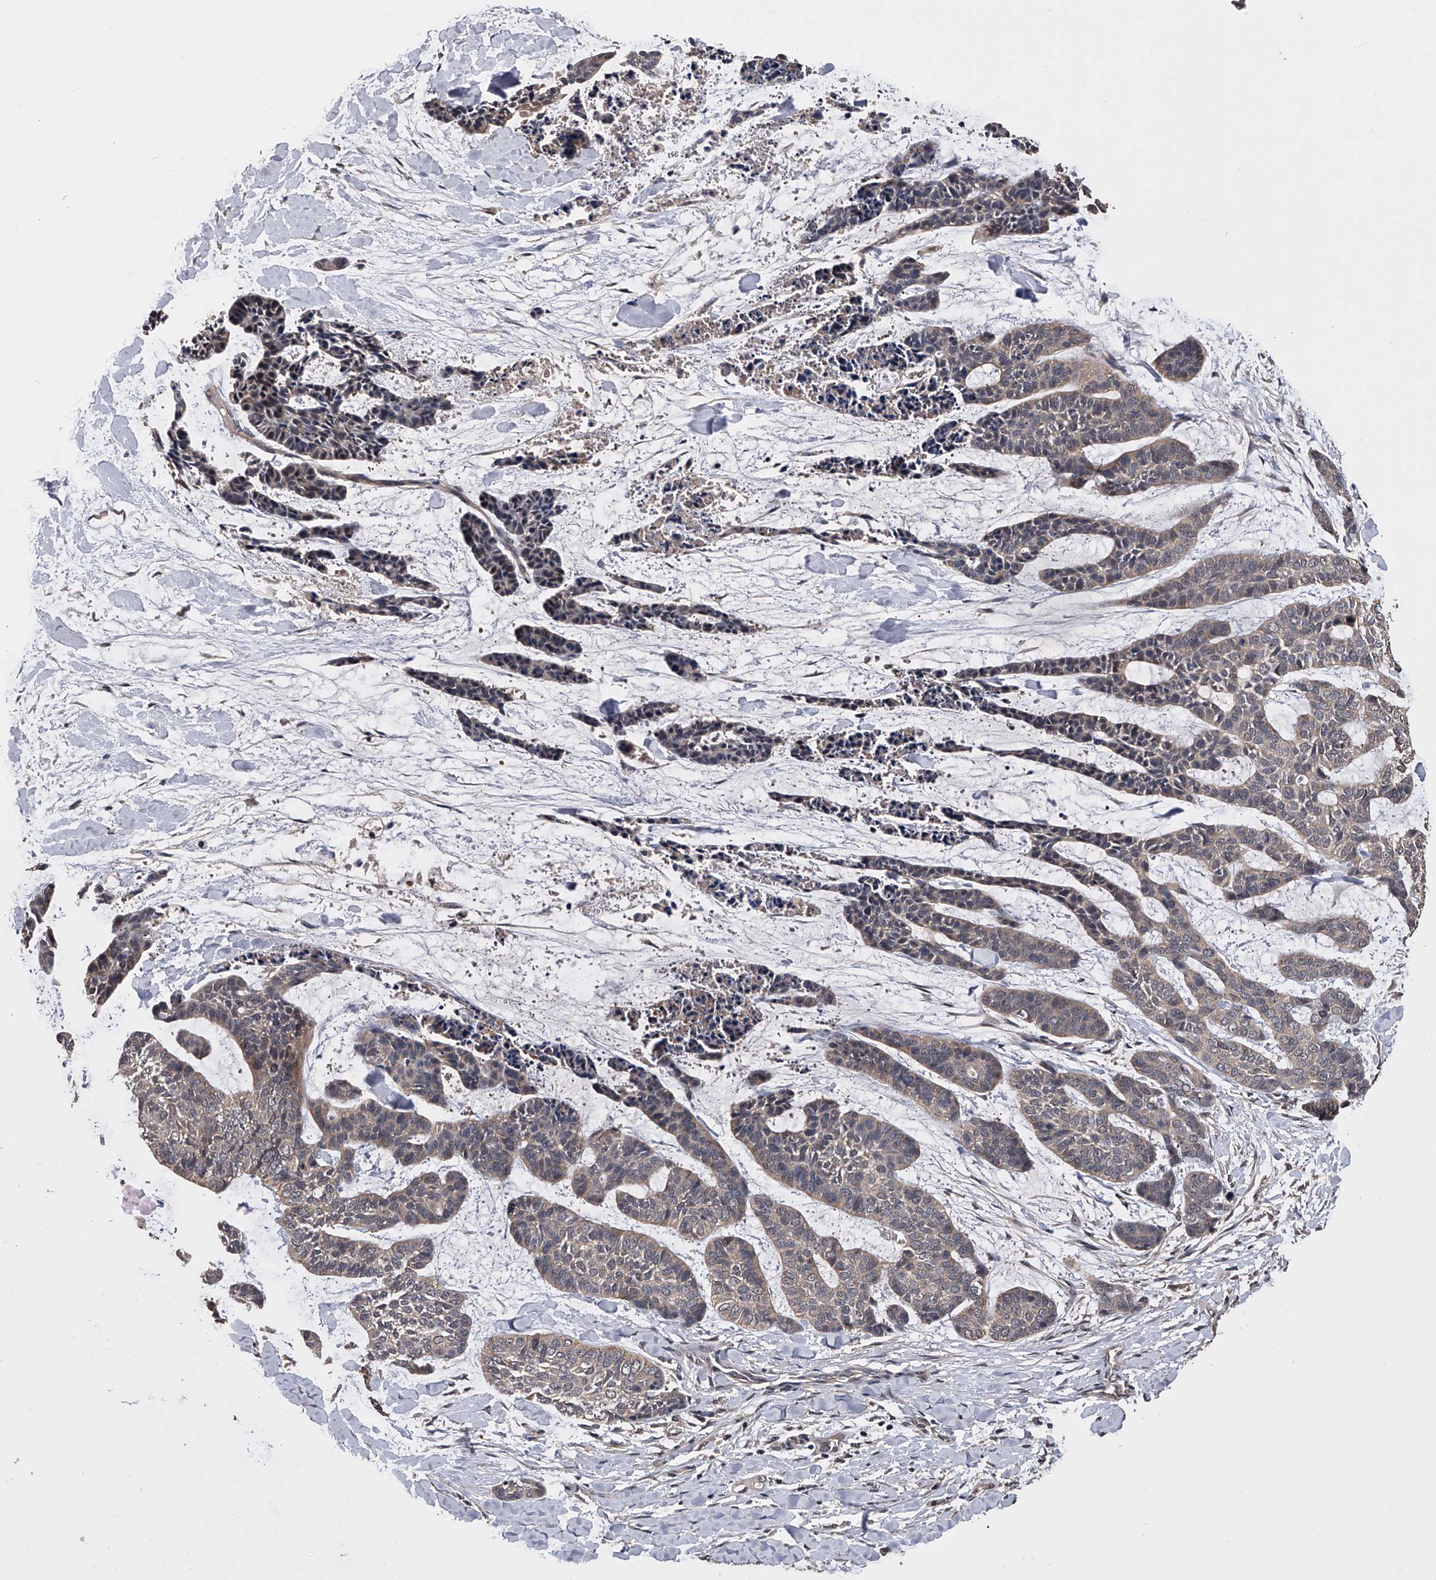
{"staining": {"intensity": "negative", "quantity": "none", "location": "none"}, "tissue": "skin cancer", "cell_type": "Tumor cells", "image_type": "cancer", "snomed": [{"axis": "morphology", "description": "Basal cell carcinoma"}, {"axis": "topography", "description": "Skin"}], "caption": "High magnification brightfield microscopy of basal cell carcinoma (skin) stained with DAB (brown) and counterstained with hematoxylin (blue): tumor cells show no significant positivity.", "gene": "EFCAB7", "patient": {"sex": "female", "age": 64}}